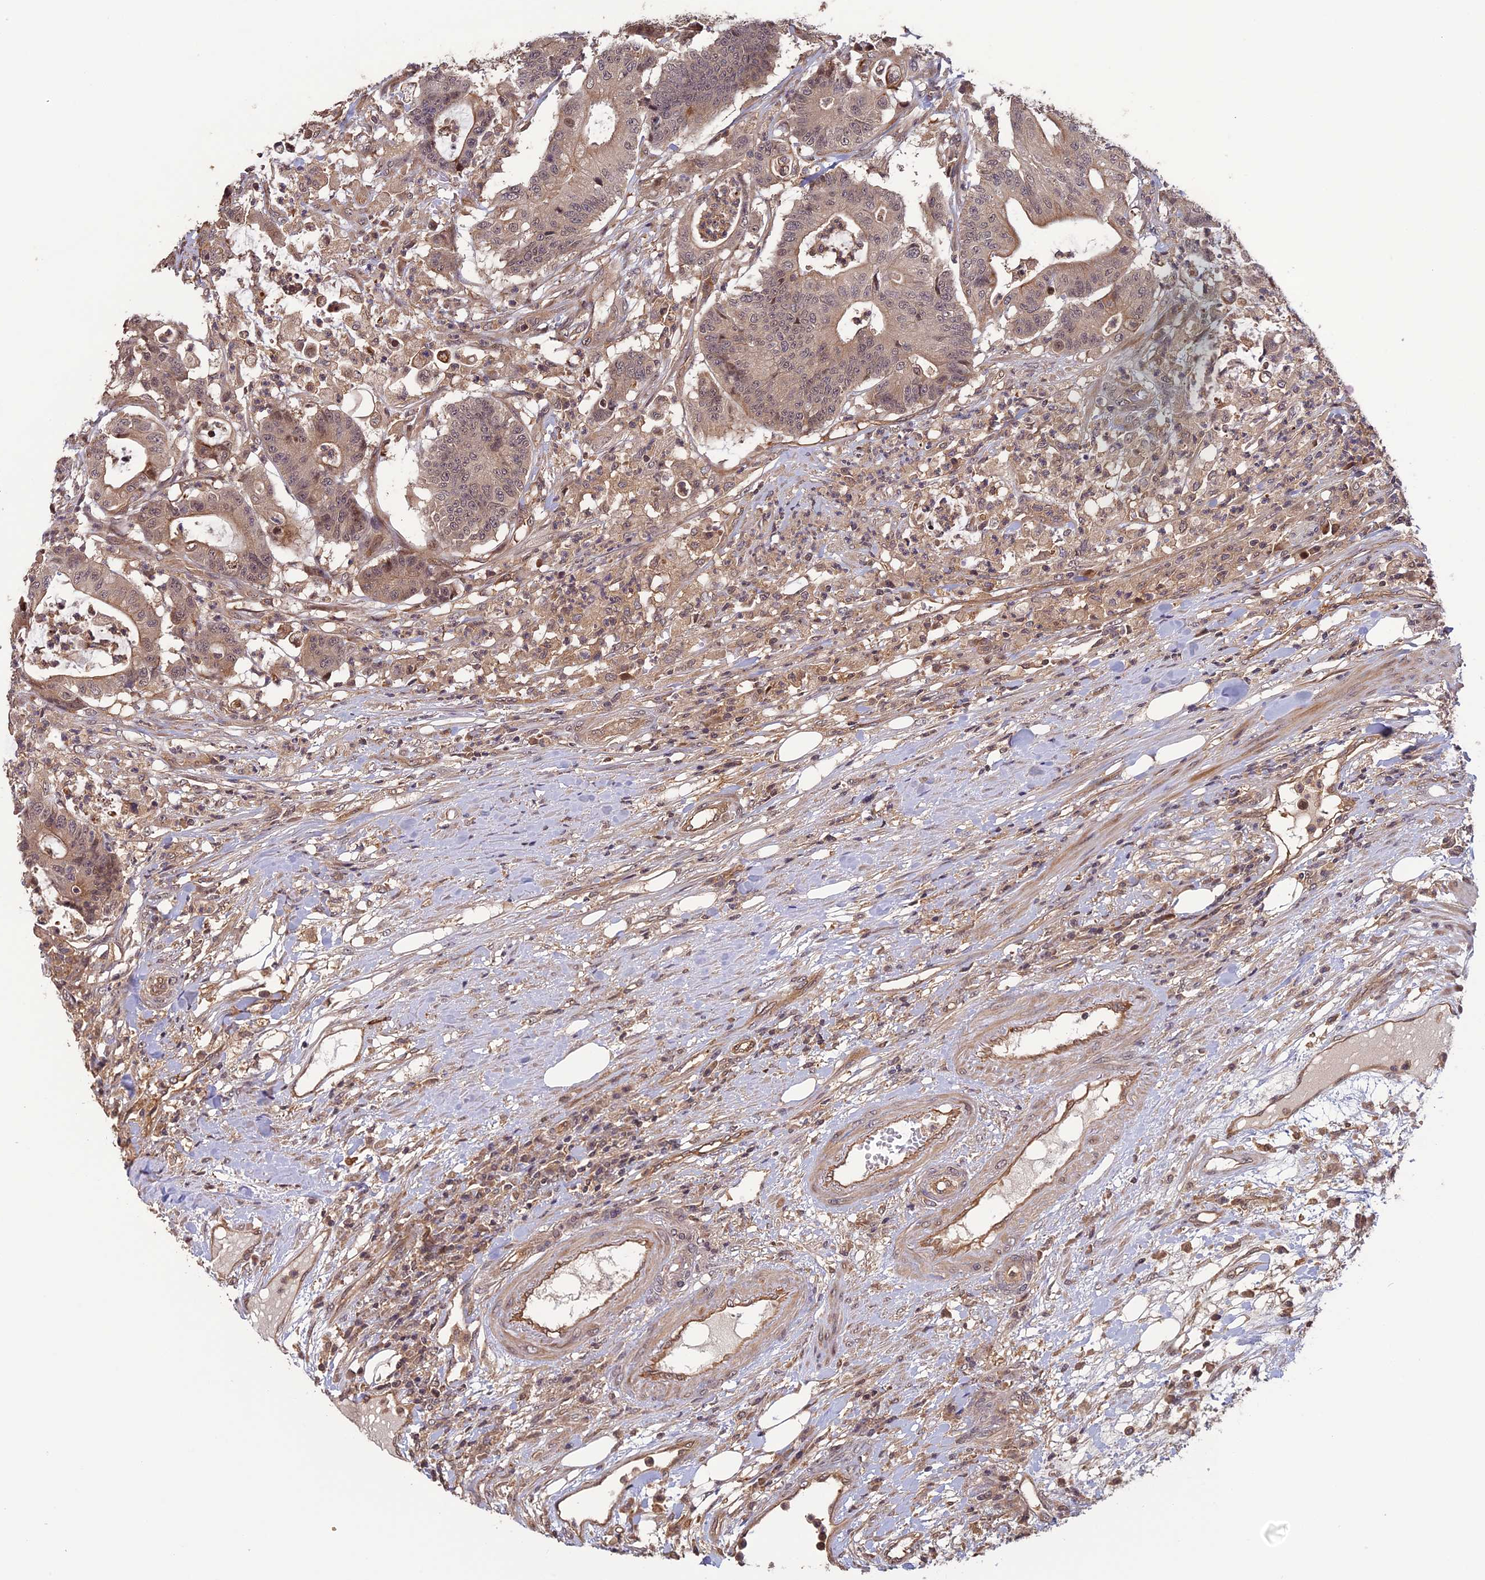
{"staining": {"intensity": "weak", "quantity": "<25%", "location": "cytoplasmic/membranous"}, "tissue": "colorectal cancer", "cell_type": "Tumor cells", "image_type": "cancer", "snomed": [{"axis": "morphology", "description": "Adenocarcinoma, NOS"}, {"axis": "topography", "description": "Colon"}], "caption": "The photomicrograph displays no significant expression in tumor cells of colorectal cancer. (Brightfield microscopy of DAB (3,3'-diaminobenzidine) immunohistochemistry at high magnification).", "gene": "LIN37", "patient": {"sex": "female", "age": 84}}